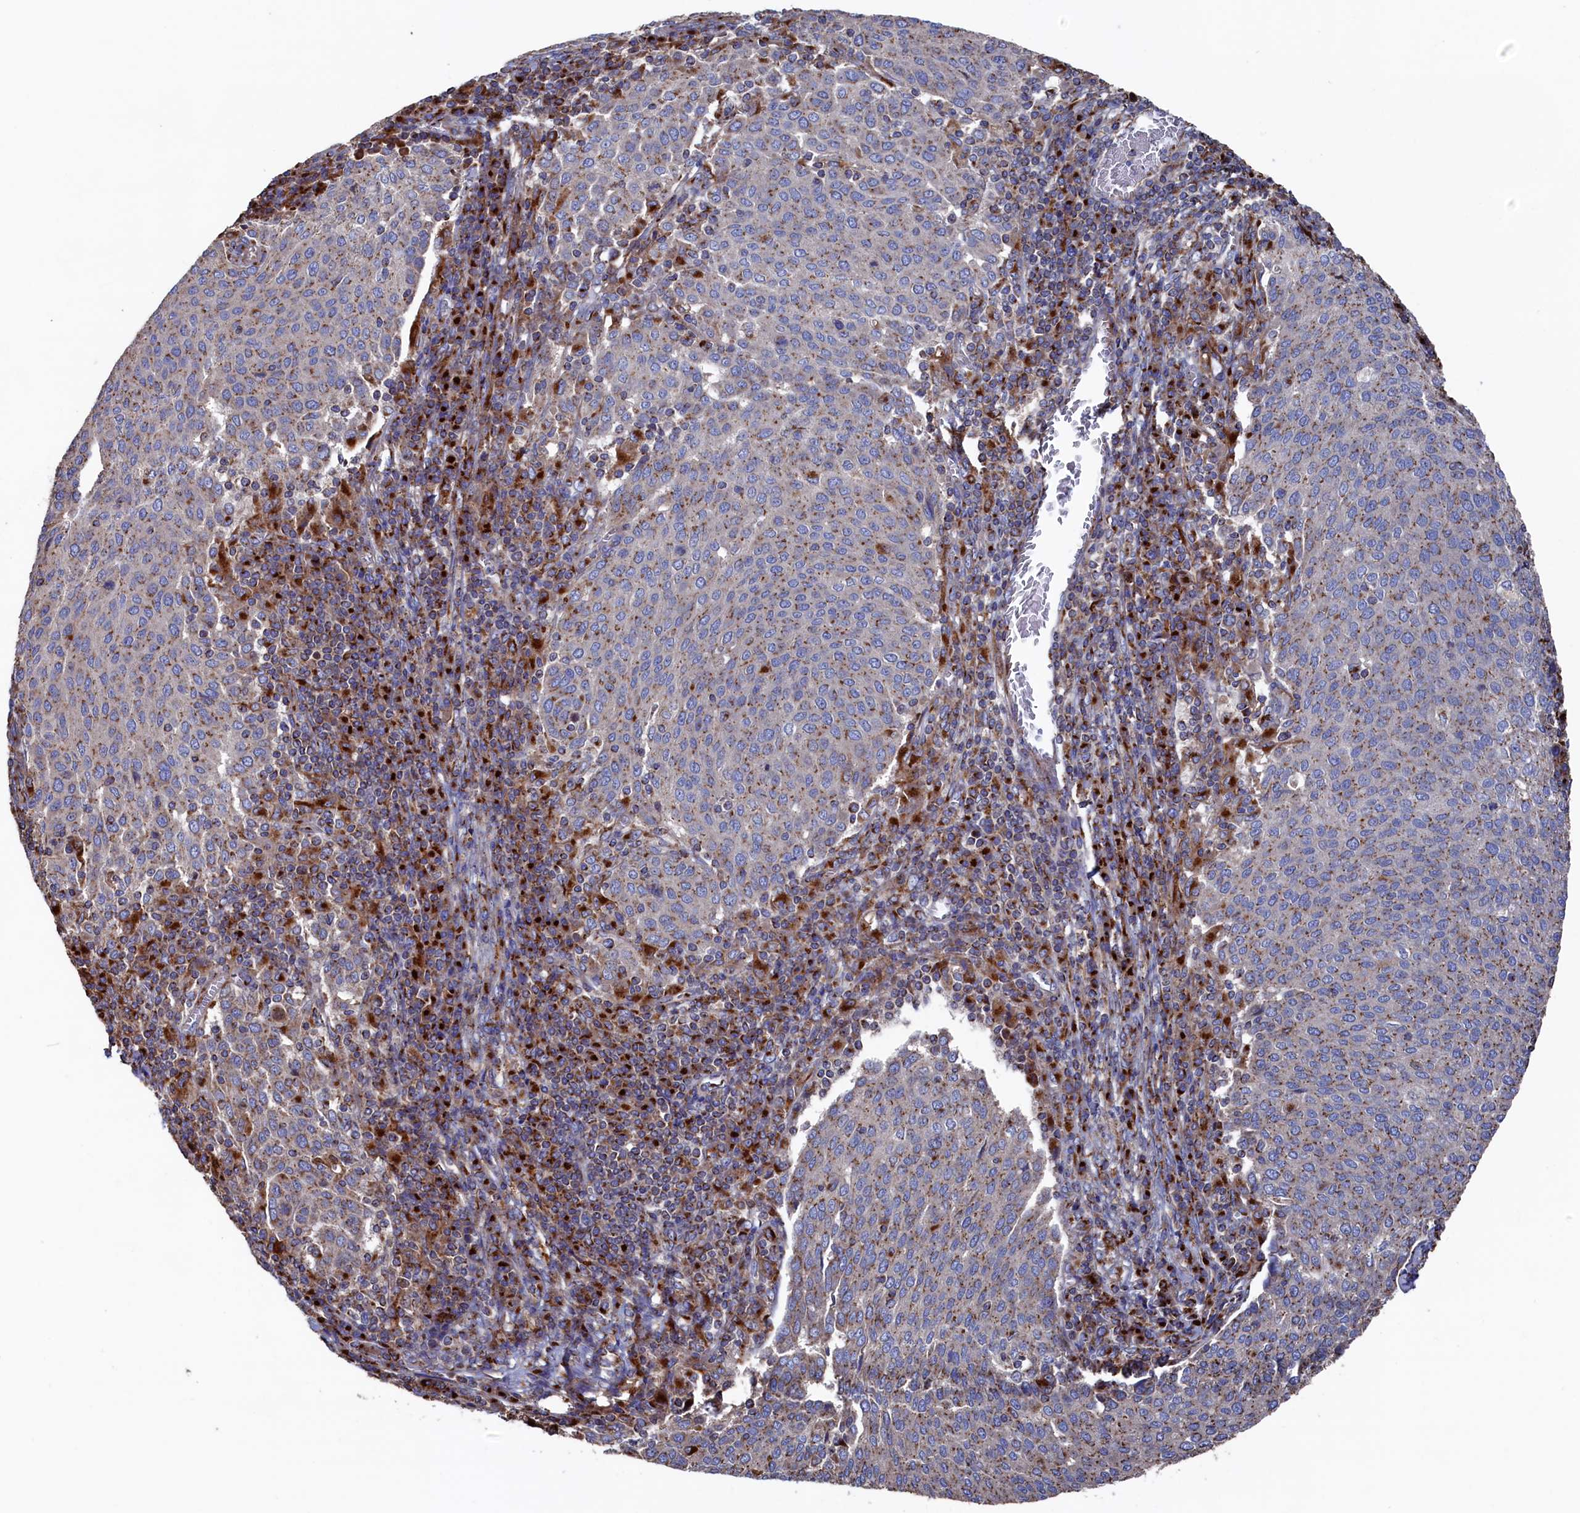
{"staining": {"intensity": "moderate", "quantity": "25%-75%", "location": "cytoplasmic/membranous"}, "tissue": "cervical cancer", "cell_type": "Tumor cells", "image_type": "cancer", "snomed": [{"axis": "morphology", "description": "Squamous cell carcinoma, NOS"}, {"axis": "topography", "description": "Cervix"}], "caption": "Cervical cancer (squamous cell carcinoma) was stained to show a protein in brown. There is medium levels of moderate cytoplasmic/membranous expression in approximately 25%-75% of tumor cells. The staining is performed using DAB brown chromogen to label protein expression. The nuclei are counter-stained blue using hematoxylin.", "gene": "PRRC1", "patient": {"sex": "female", "age": 46}}